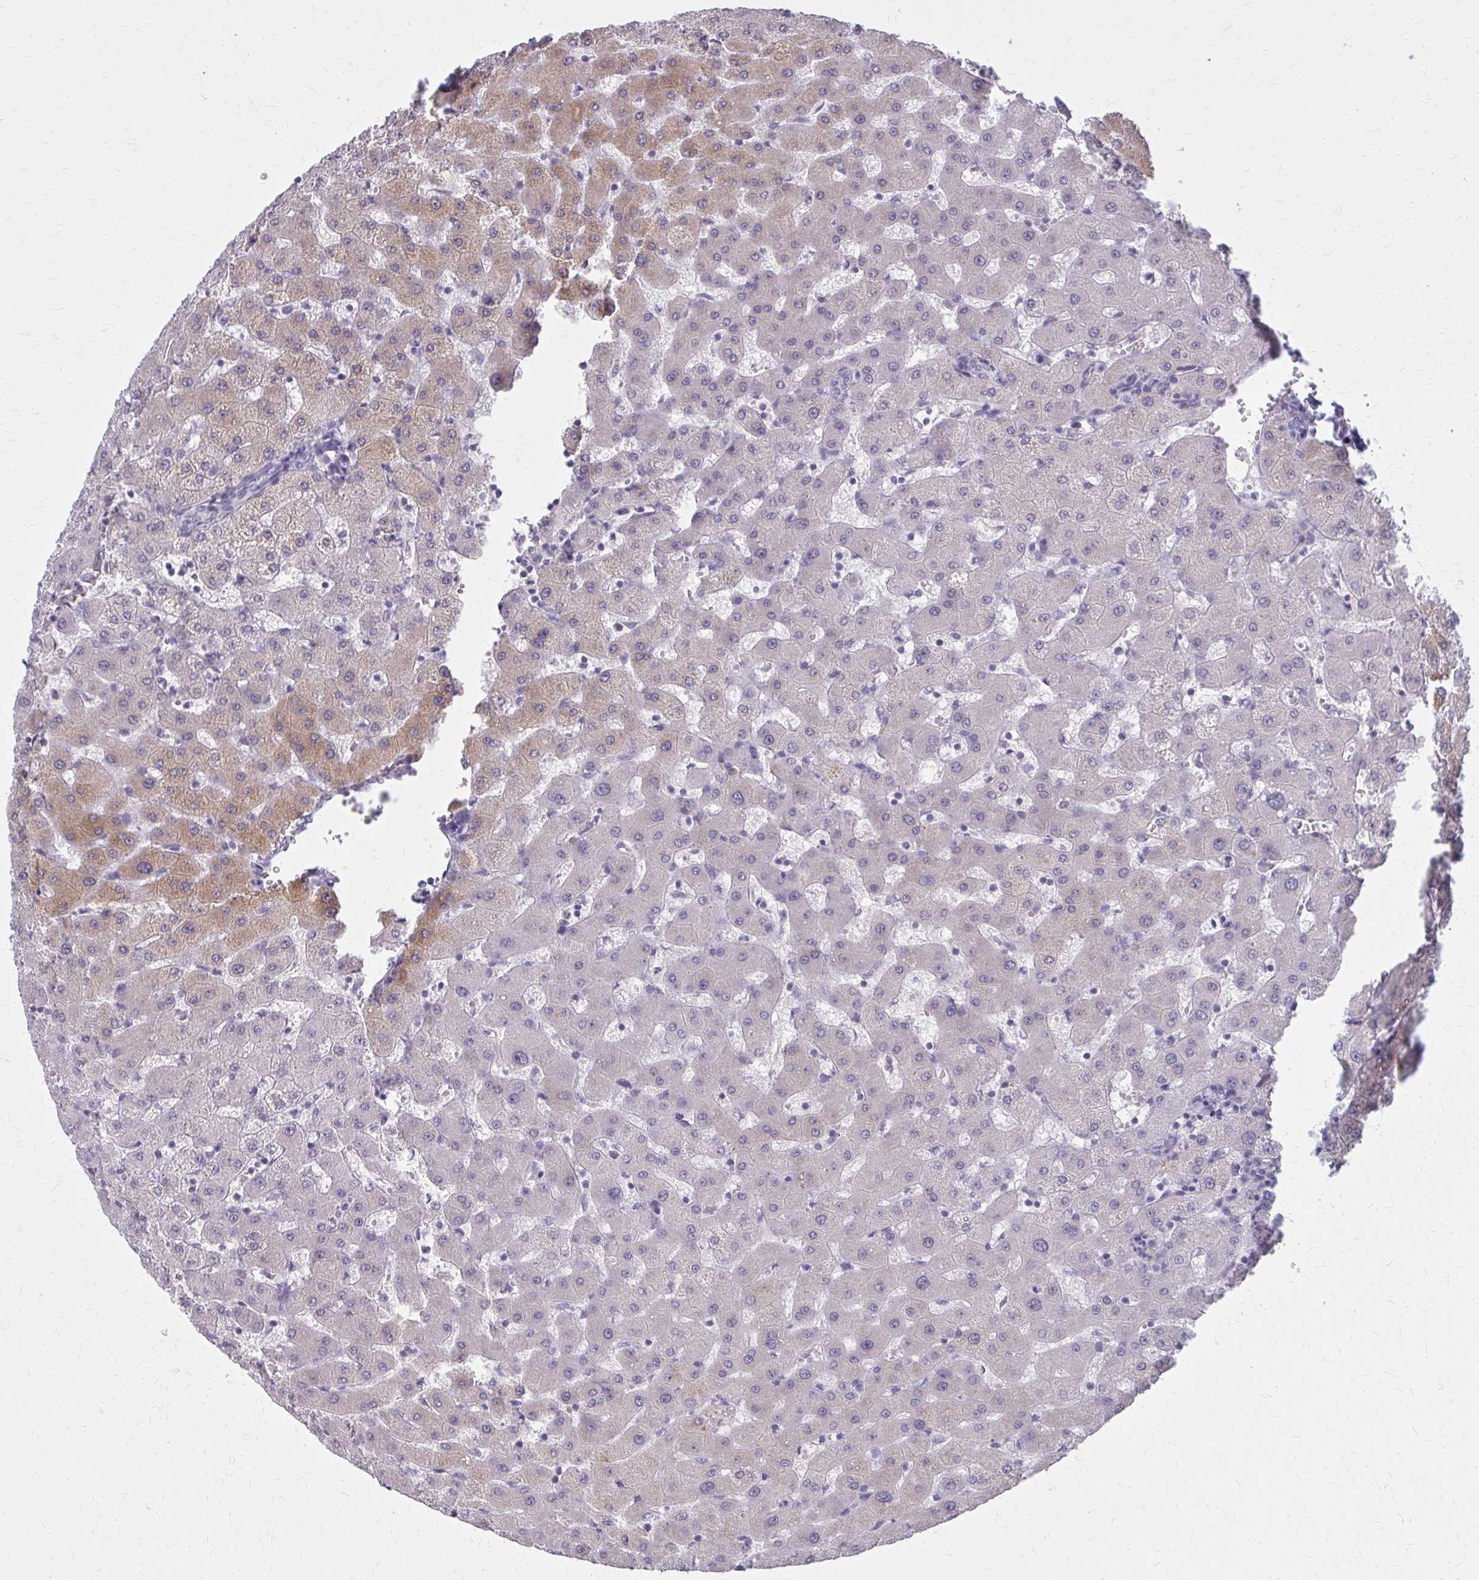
{"staining": {"intensity": "negative", "quantity": "none", "location": "none"}, "tissue": "liver", "cell_type": "Cholangiocytes", "image_type": "normal", "snomed": [{"axis": "morphology", "description": "Normal tissue, NOS"}, {"axis": "topography", "description": "Liver"}], "caption": "High magnification brightfield microscopy of unremarkable liver stained with DAB (3,3'-diaminobenzidine) (brown) and counterstained with hematoxylin (blue): cholangiocytes show no significant expression. The staining is performed using DAB brown chromogen with nuclei counter-stained in using hematoxylin.", "gene": "OR4A47", "patient": {"sex": "female", "age": 63}}